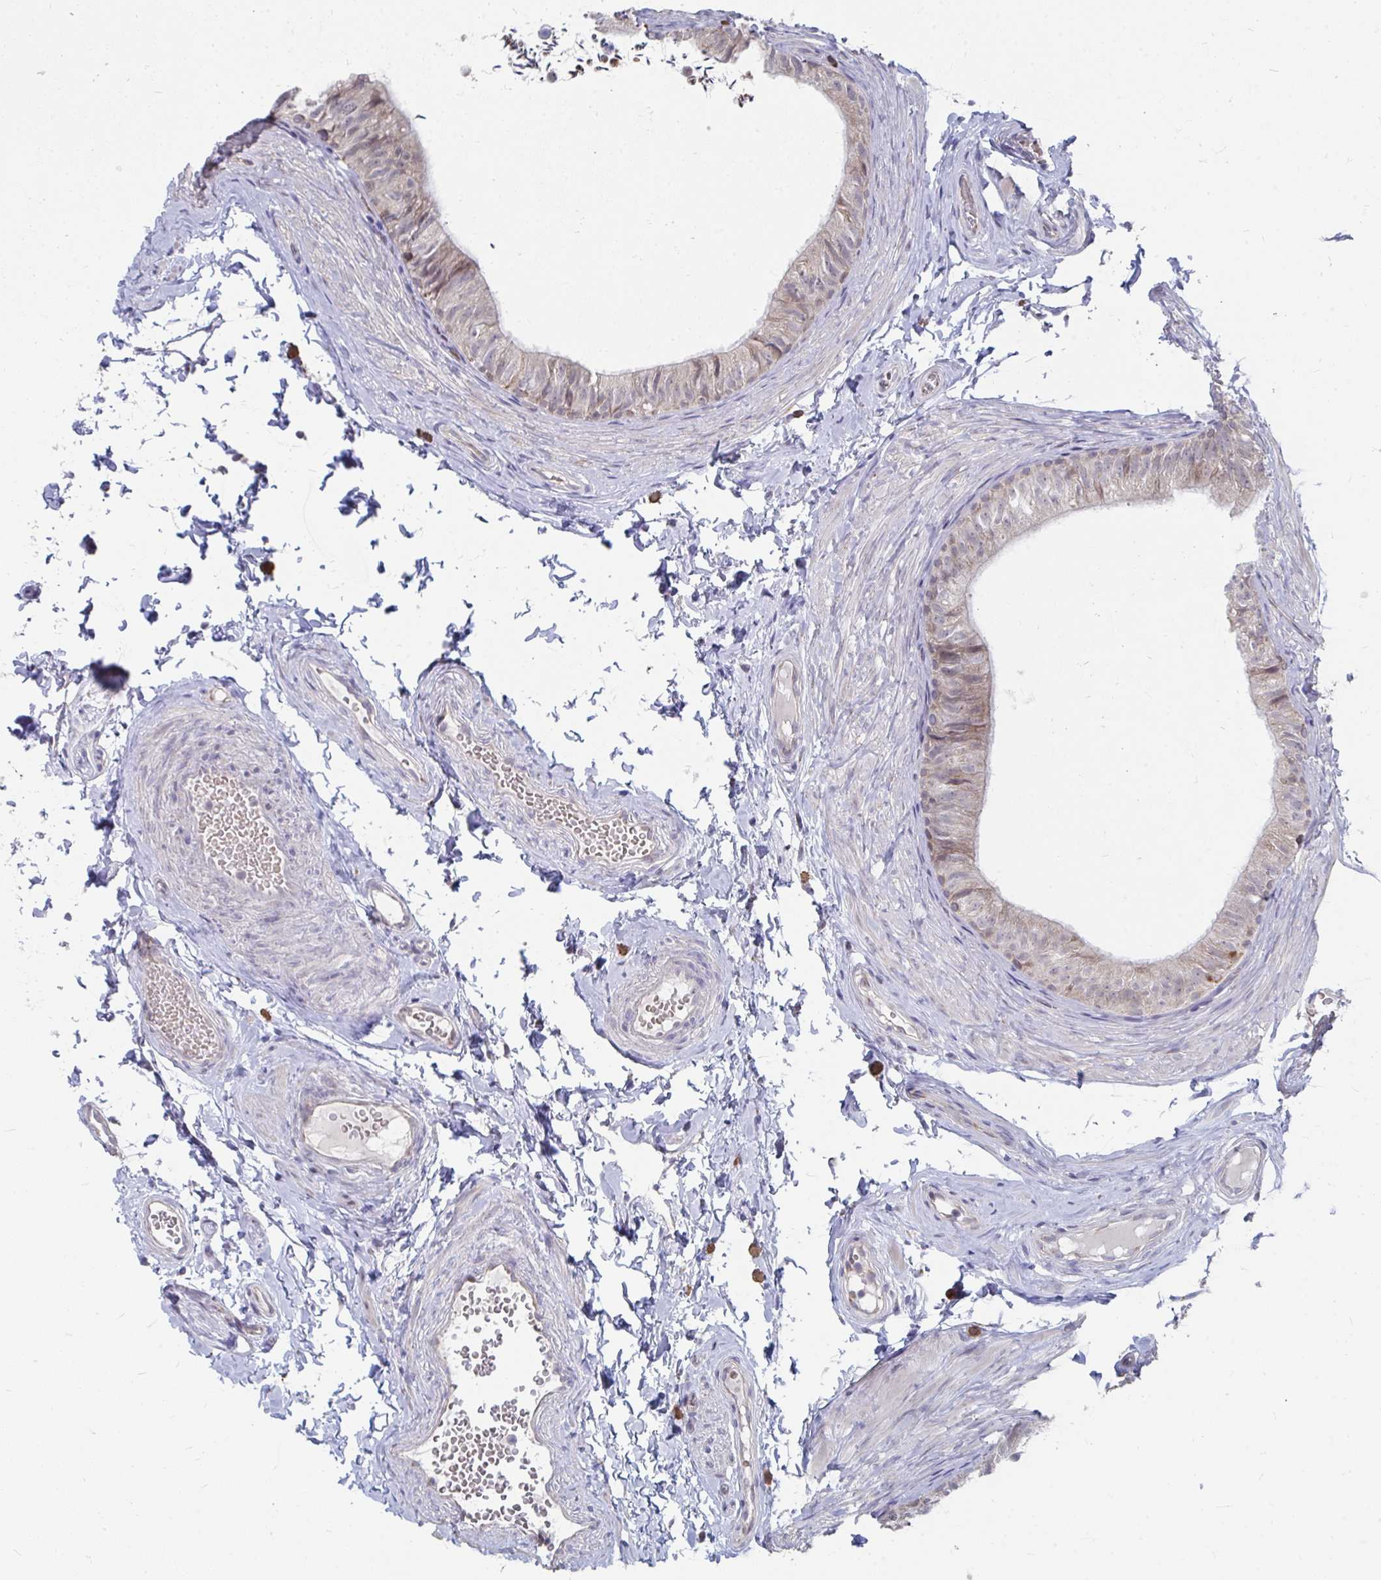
{"staining": {"intensity": "moderate", "quantity": "<25%", "location": "cytoplasmic/membranous"}, "tissue": "epididymis", "cell_type": "Glandular cells", "image_type": "normal", "snomed": [{"axis": "morphology", "description": "Normal tissue, NOS"}, {"axis": "topography", "description": "Epididymis, spermatic cord, NOS"}, {"axis": "topography", "description": "Epididymis"}, {"axis": "topography", "description": "Peripheral nerve tissue"}], "caption": "IHC staining of normal epididymis, which reveals low levels of moderate cytoplasmic/membranous staining in approximately <25% of glandular cells indicating moderate cytoplasmic/membranous protein expression. The staining was performed using DAB (3,3'-diaminobenzidine) (brown) for protein detection and nuclei were counterstained in hematoxylin (blue).", "gene": "PABIR3", "patient": {"sex": "male", "age": 29}}